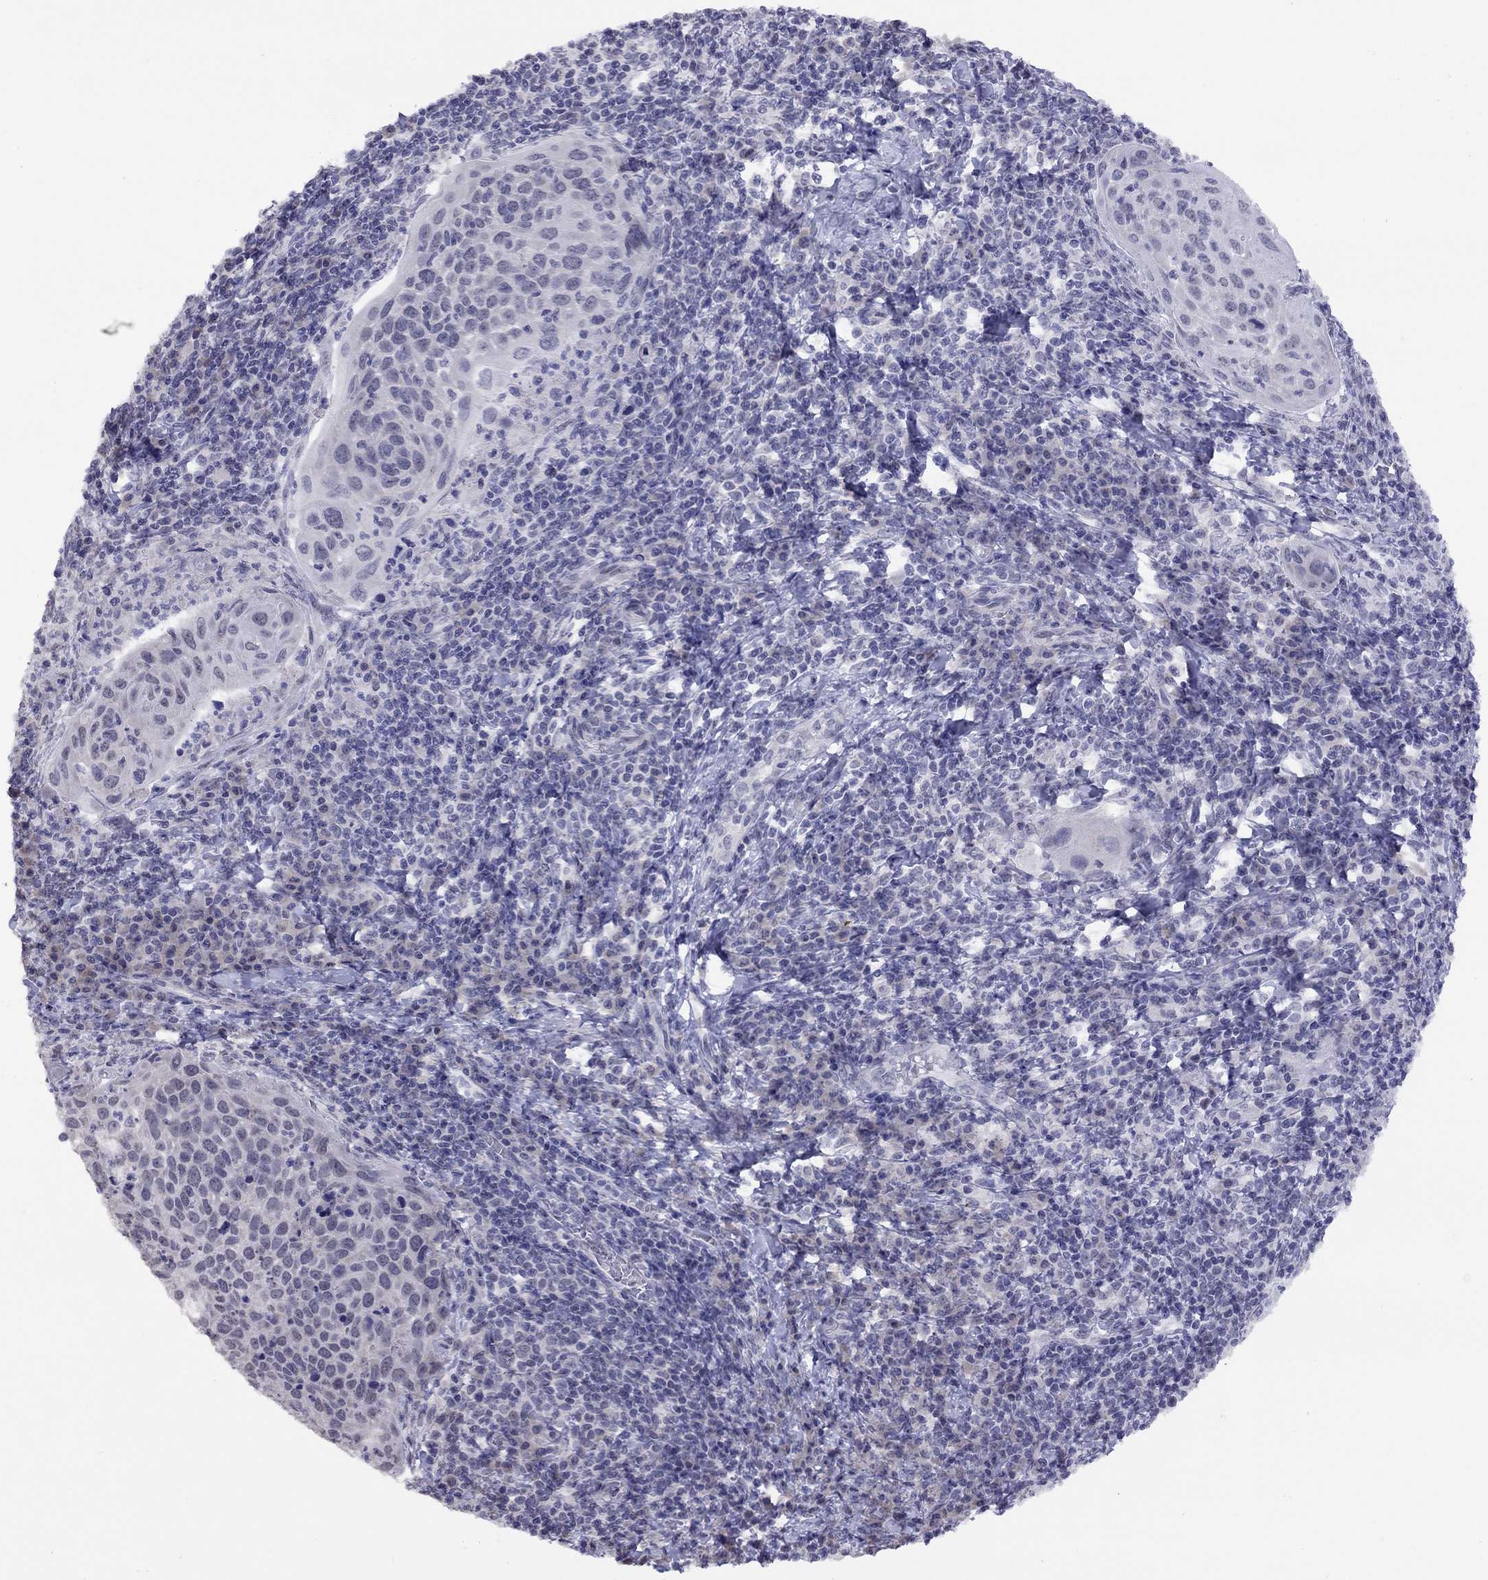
{"staining": {"intensity": "negative", "quantity": "none", "location": "none"}, "tissue": "cervical cancer", "cell_type": "Tumor cells", "image_type": "cancer", "snomed": [{"axis": "morphology", "description": "Squamous cell carcinoma, NOS"}, {"axis": "topography", "description": "Cervix"}], "caption": "This is an immunohistochemistry (IHC) micrograph of human cervical squamous cell carcinoma. There is no expression in tumor cells.", "gene": "HES5", "patient": {"sex": "female", "age": 54}}